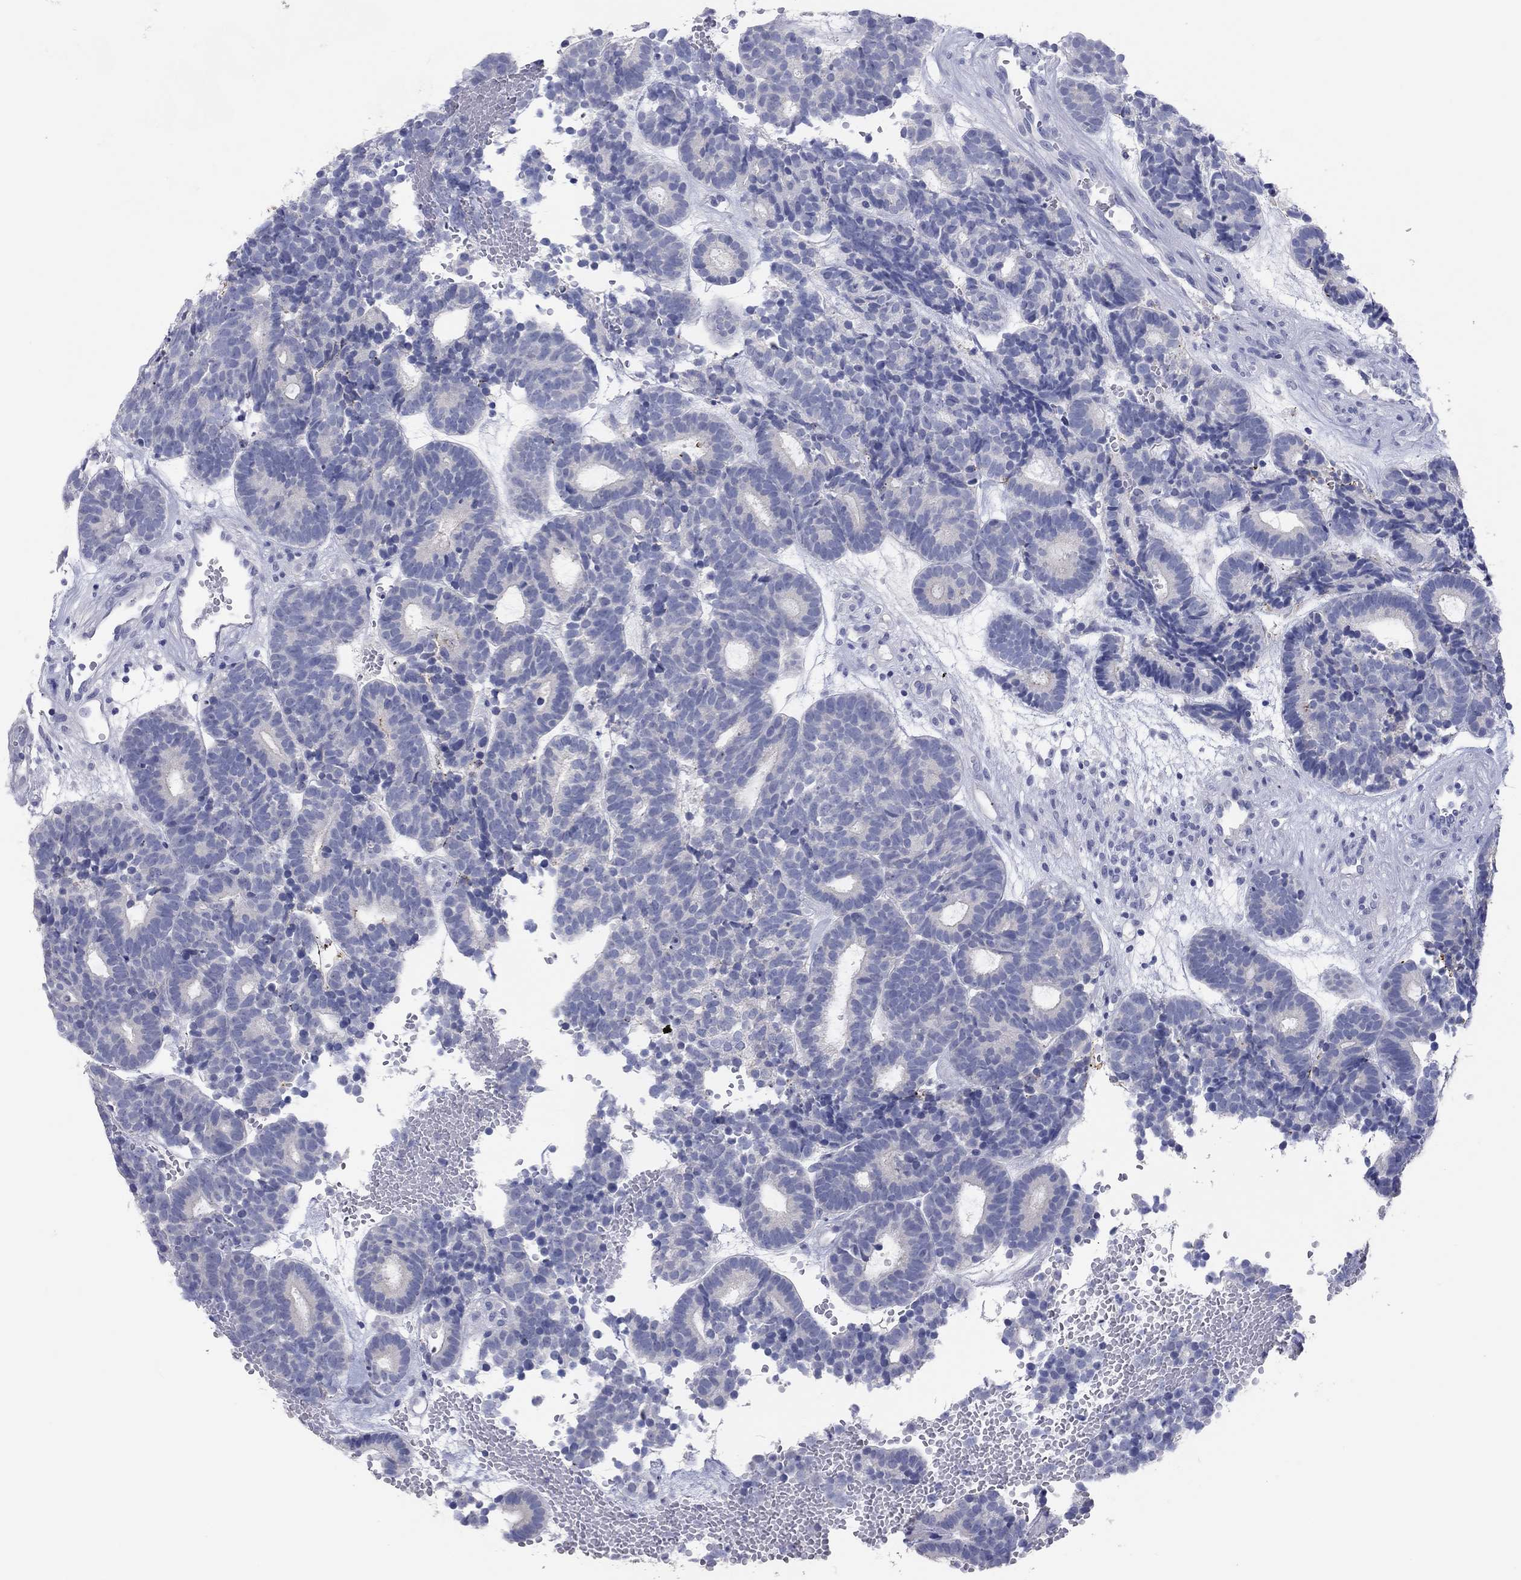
{"staining": {"intensity": "negative", "quantity": "none", "location": "none"}, "tissue": "head and neck cancer", "cell_type": "Tumor cells", "image_type": "cancer", "snomed": [{"axis": "morphology", "description": "Adenocarcinoma, NOS"}, {"axis": "topography", "description": "Head-Neck"}], "caption": "The immunohistochemistry micrograph has no significant expression in tumor cells of head and neck cancer (adenocarcinoma) tissue. (Stains: DAB immunohistochemistry with hematoxylin counter stain, Microscopy: brightfield microscopy at high magnification).", "gene": "CPNE6", "patient": {"sex": "female", "age": 81}}